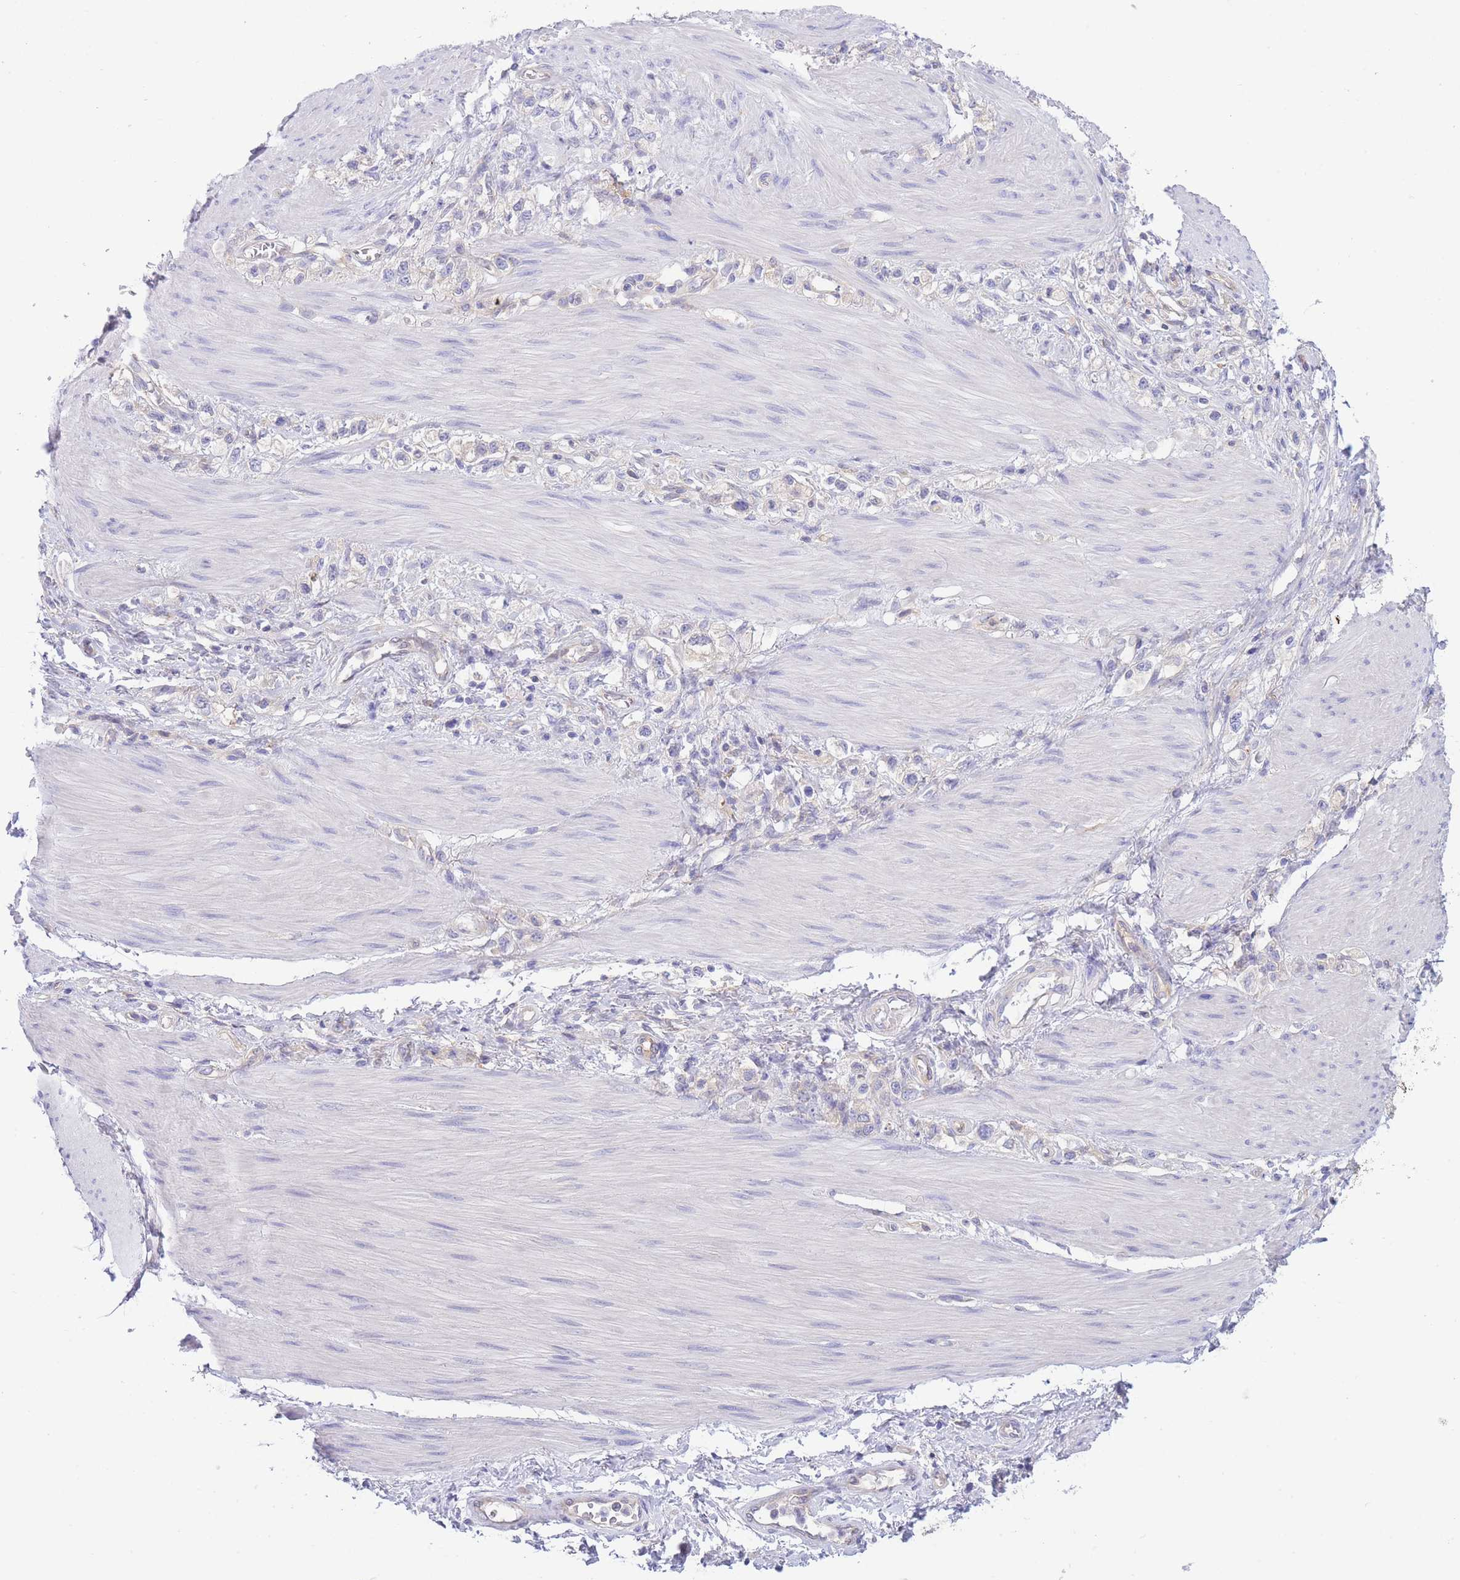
{"staining": {"intensity": "negative", "quantity": "none", "location": "none"}, "tissue": "stomach cancer", "cell_type": "Tumor cells", "image_type": "cancer", "snomed": [{"axis": "morphology", "description": "Adenocarcinoma, NOS"}, {"axis": "topography", "description": "Stomach"}], "caption": "A high-resolution micrograph shows immunohistochemistry staining of stomach cancer, which reveals no significant positivity in tumor cells.", "gene": "NAMPT", "patient": {"sex": "female", "age": 65}}